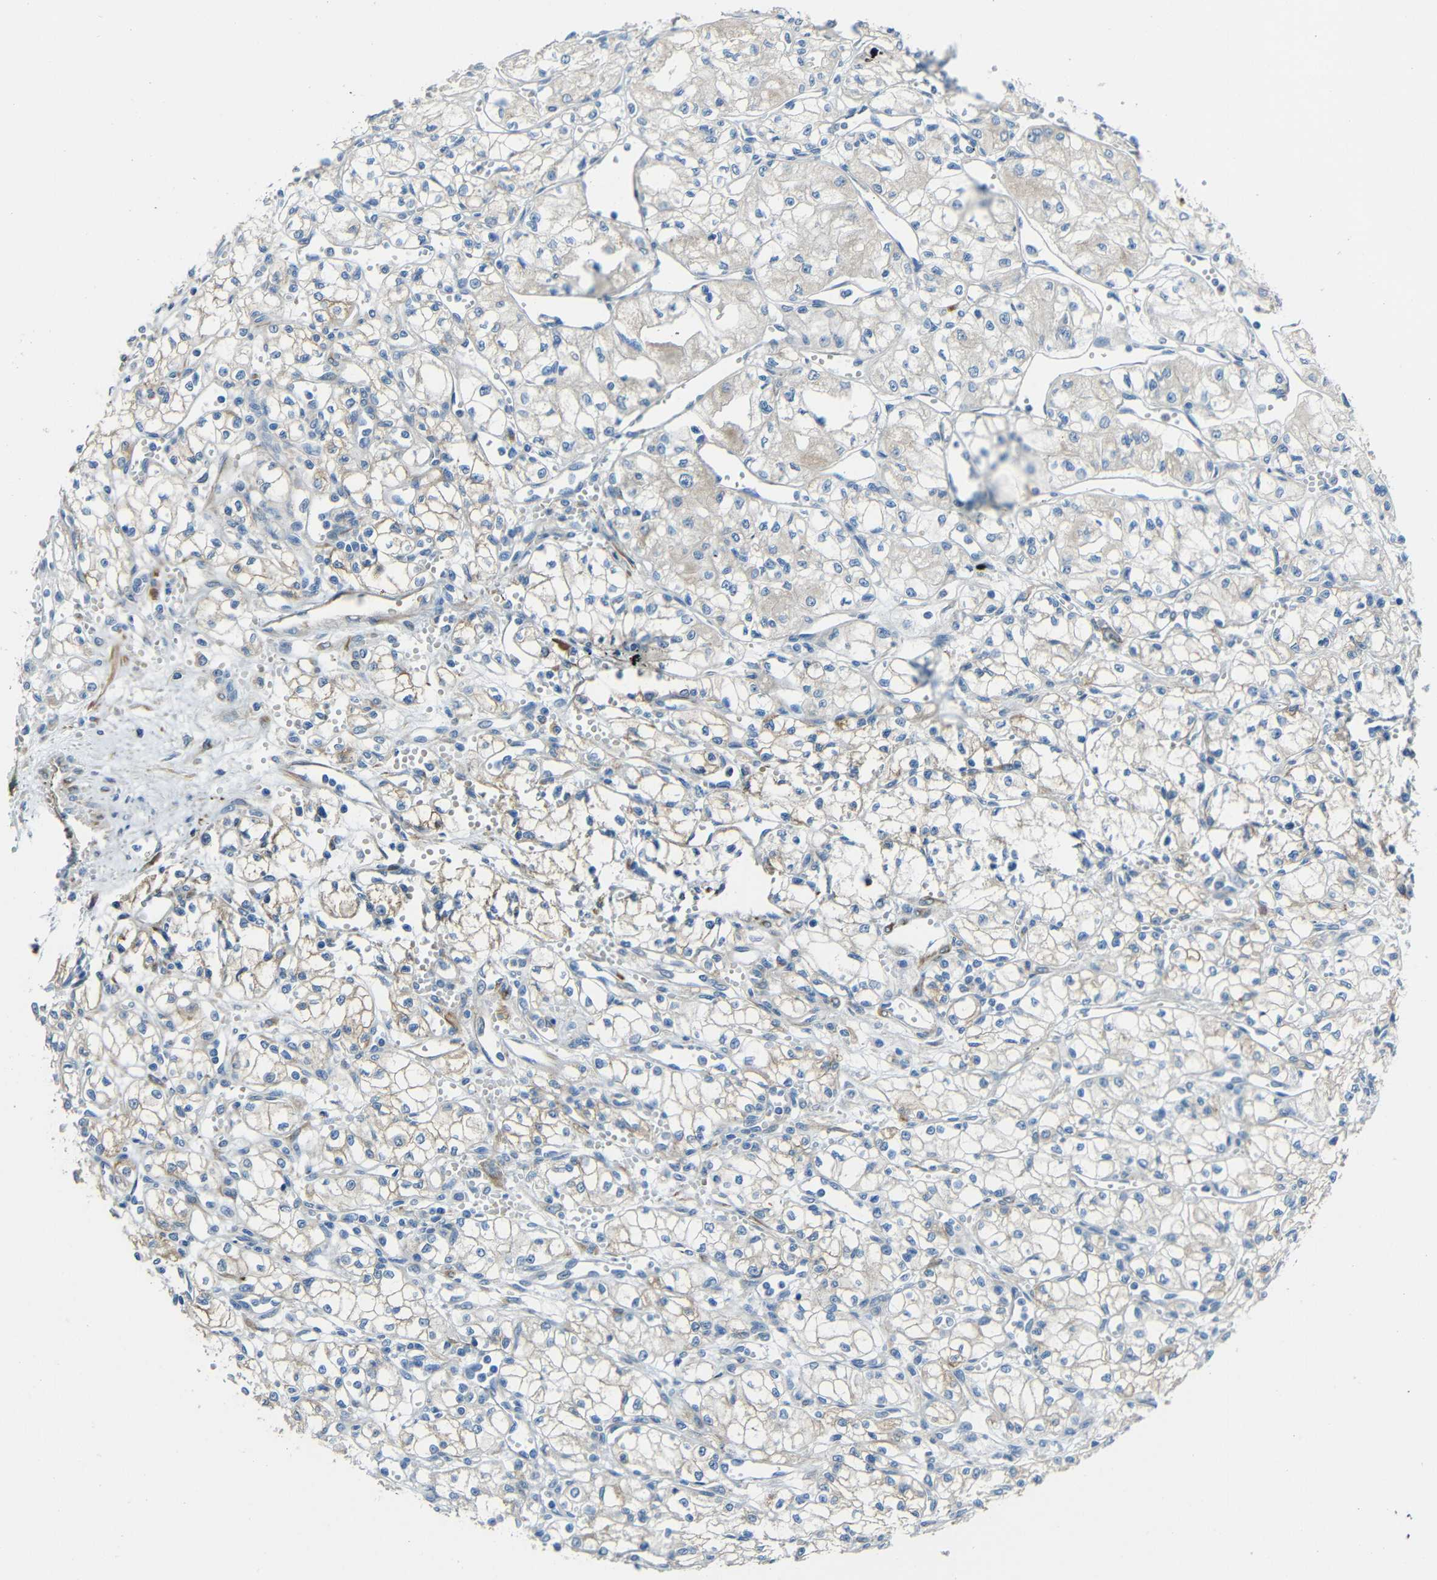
{"staining": {"intensity": "weak", "quantity": "25%-75%", "location": "cytoplasmic/membranous"}, "tissue": "renal cancer", "cell_type": "Tumor cells", "image_type": "cancer", "snomed": [{"axis": "morphology", "description": "Normal tissue, NOS"}, {"axis": "morphology", "description": "Adenocarcinoma, NOS"}, {"axis": "topography", "description": "Kidney"}], "caption": "An IHC photomicrograph of tumor tissue is shown. Protein staining in brown highlights weak cytoplasmic/membranous positivity in renal cancer within tumor cells. Using DAB (brown) and hematoxylin (blue) stains, captured at high magnification using brightfield microscopy.", "gene": "DCLK1", "patient": {"sex": "male", "age": 59}}